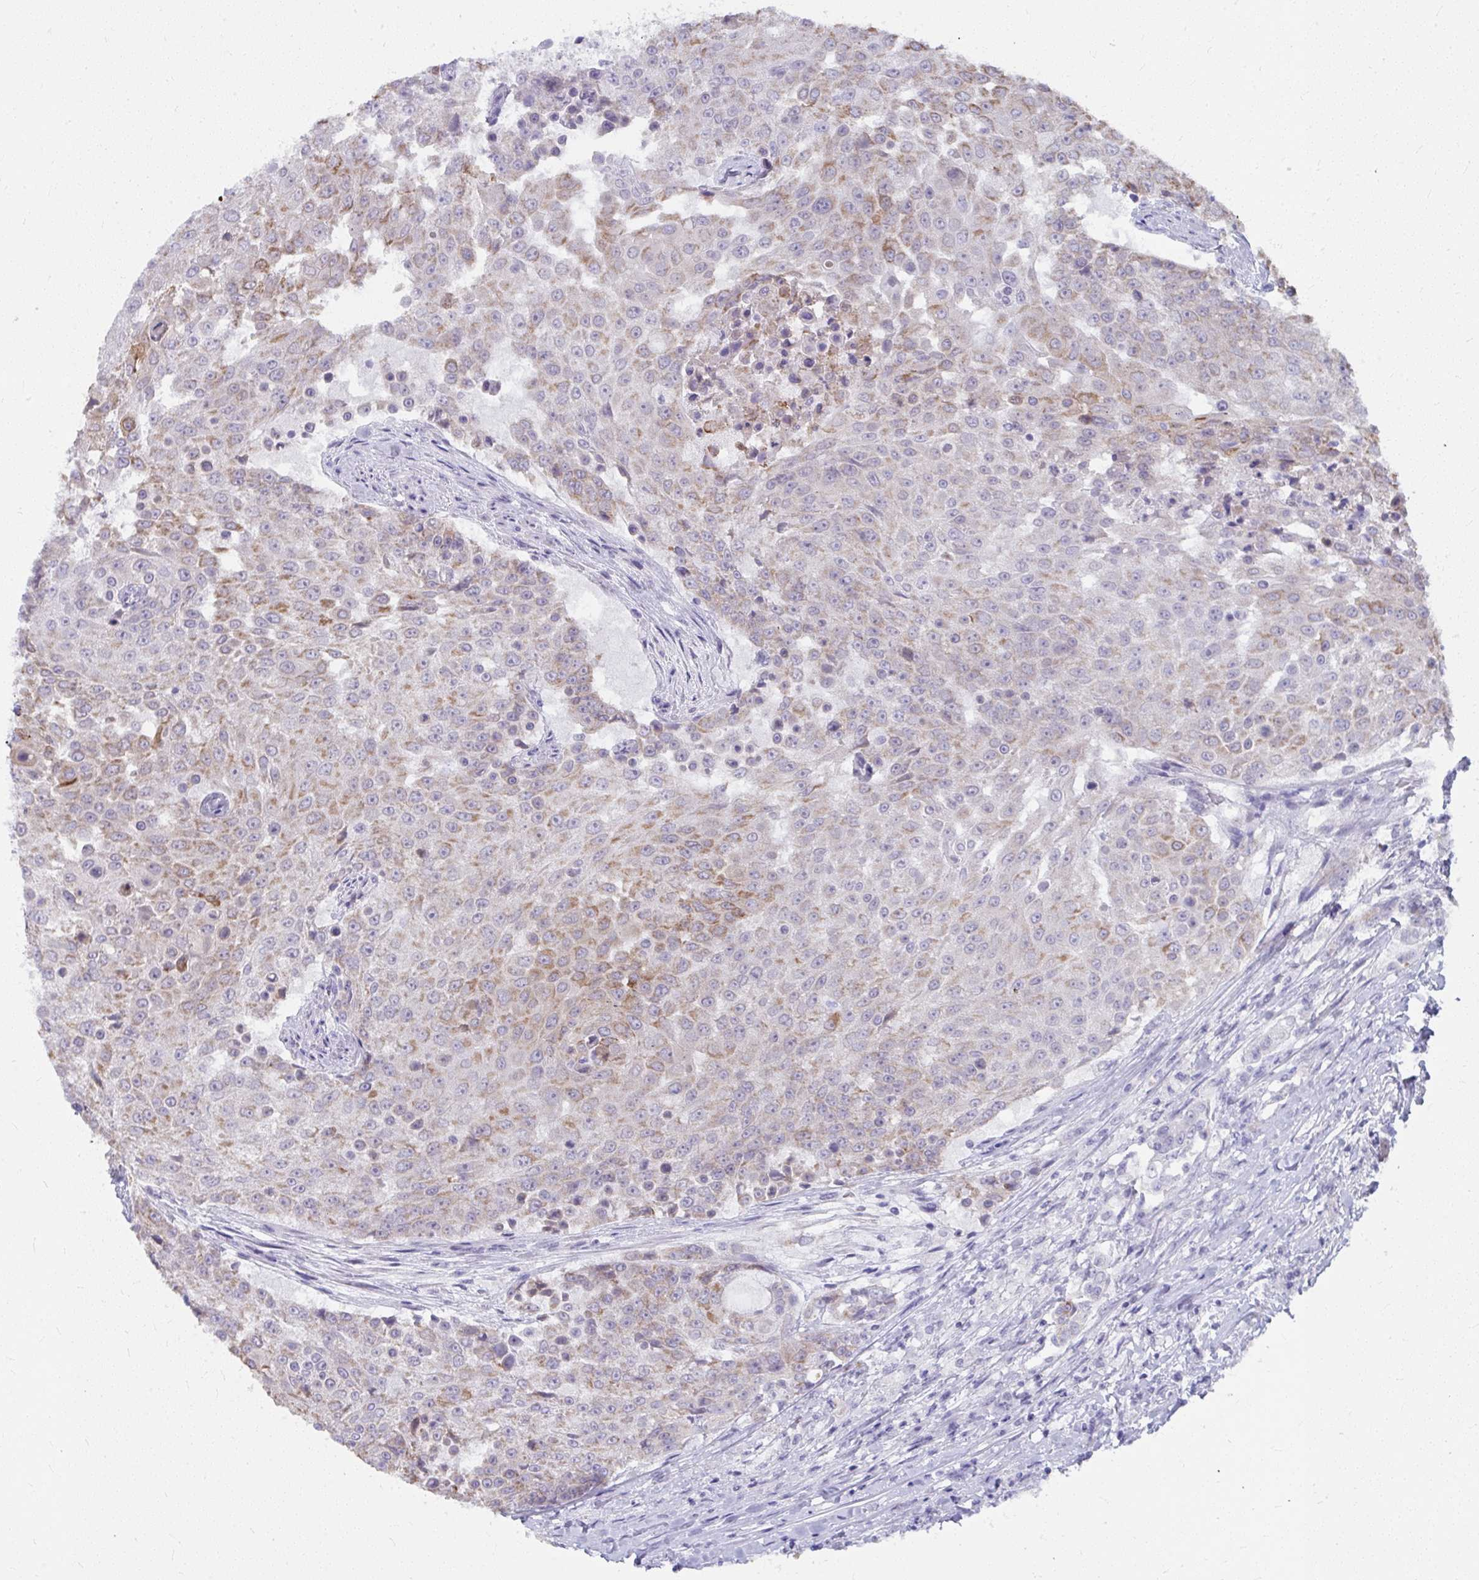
{"staining": {"intensity": "moderate", "quantity": "25%-75%", "location": "cytoplasmic/membranous"}, "tissue": "urothelial cancer", "cell_type": "Tumor cells", "image_type": "cancer", "snomed": [{"axis": "morphology", "description": "Urothelial carcinoma, High grade"}, {"axis": "topography", "description": "Urinary bladder"}], "caption": "Immunohistochemistry (IHC) of high-grade urothelial carcinoma shows medium levels of moderate cytoplasmic/membranous positivity in approximately 25%-75% of tumor cells.", "gene": "UGT3A2", "patient": {"sex": "female", "age": 63}}